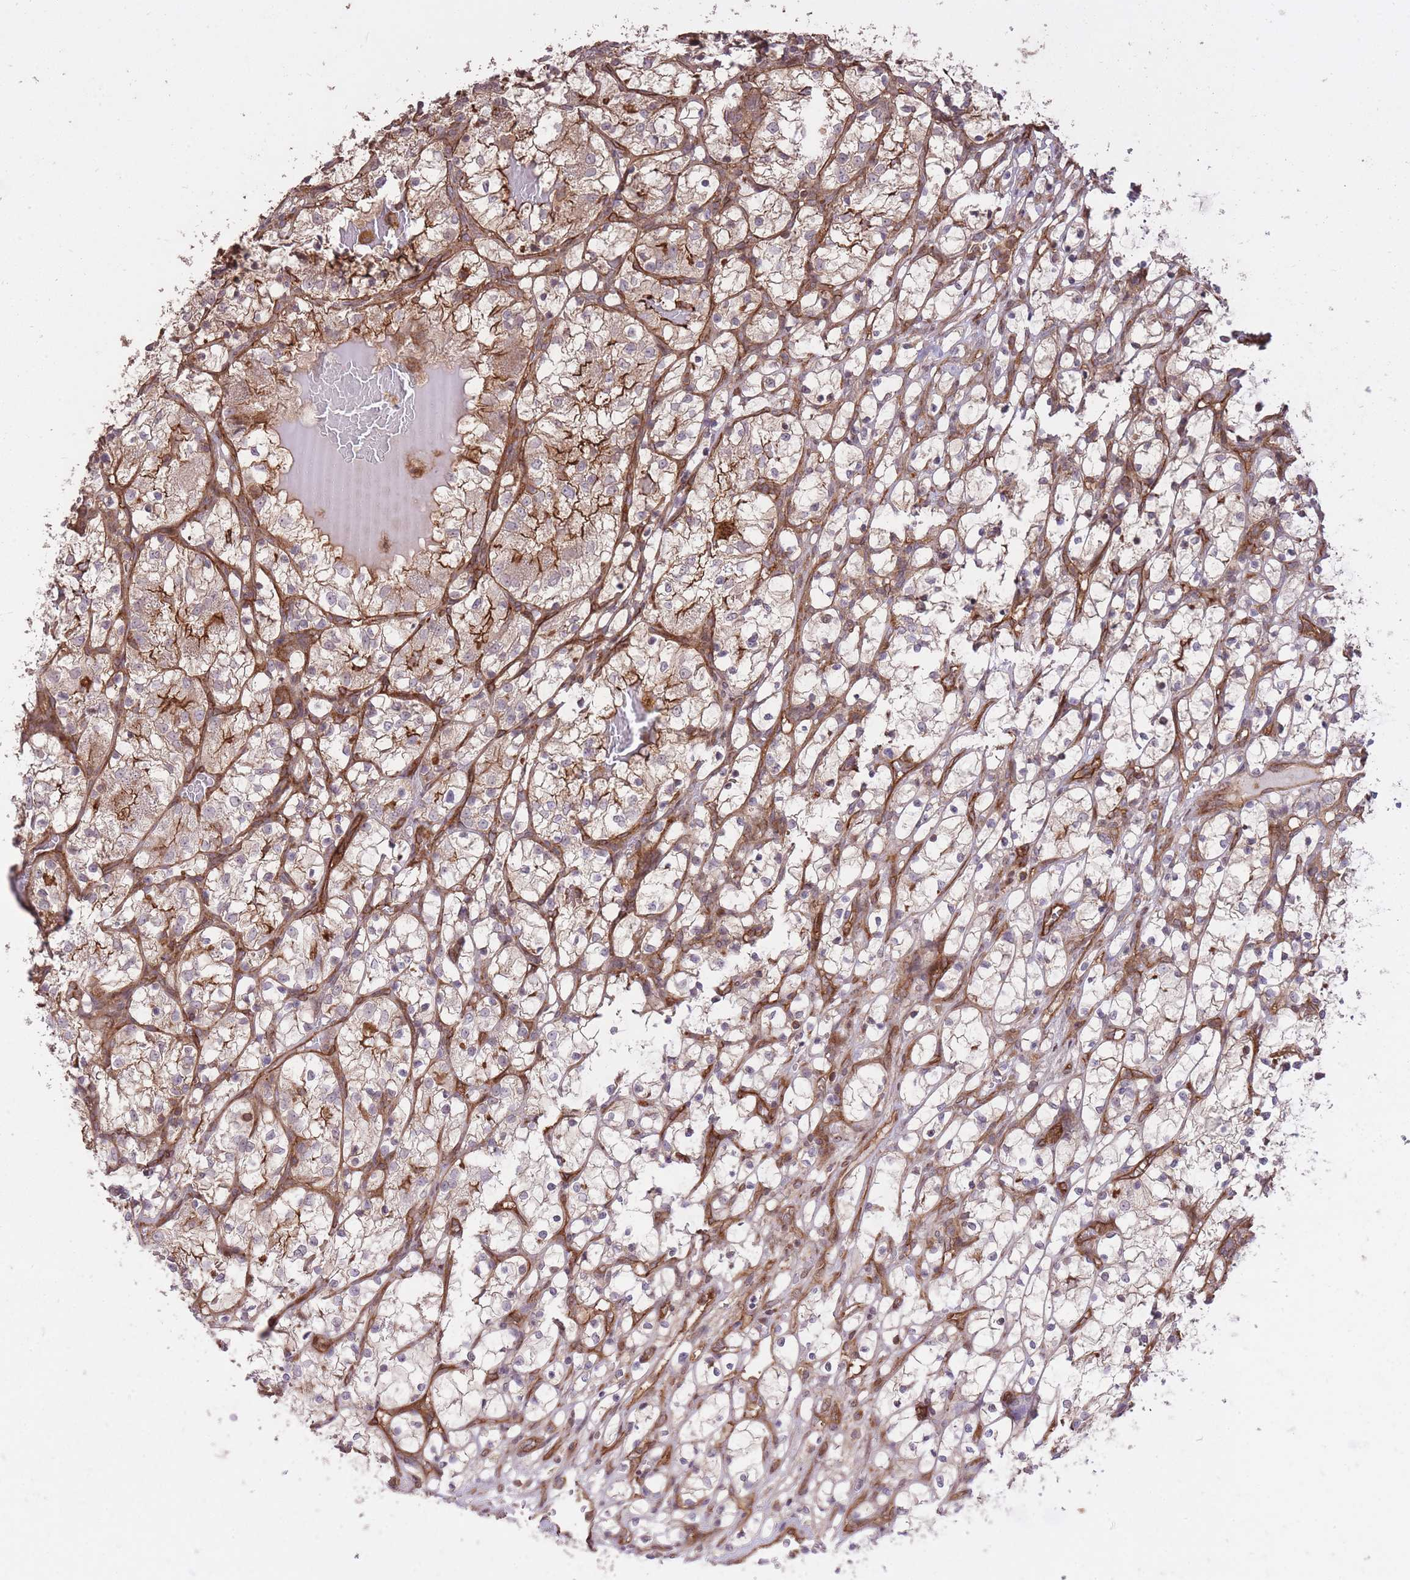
{"staining": {"intensity": "strong", "quantity": "<25%", "location": "cytoplasmic/membranous"}, "tissue": "renal cancer", "cell_type": "Tumor cells", "image_type": "cancer", "snomed": [{"axis": "morphology", "description": "Adenocarcinoma, NOS"}, {"axis": "topography", "description": "Kidney"}], "caption": "Immunohistochemical staining of adenocarcinoma (renal) shows medium levels of strong cytoplasmic/membranous protein staining in about <25% of tumor cells. The staining is performed using DAB brown chromogen to label protein expression. The nuclei are counter-stained blue using hematoxylin.", "gene": "PLD1", "patient": {"sex": "female", "age": 69}}